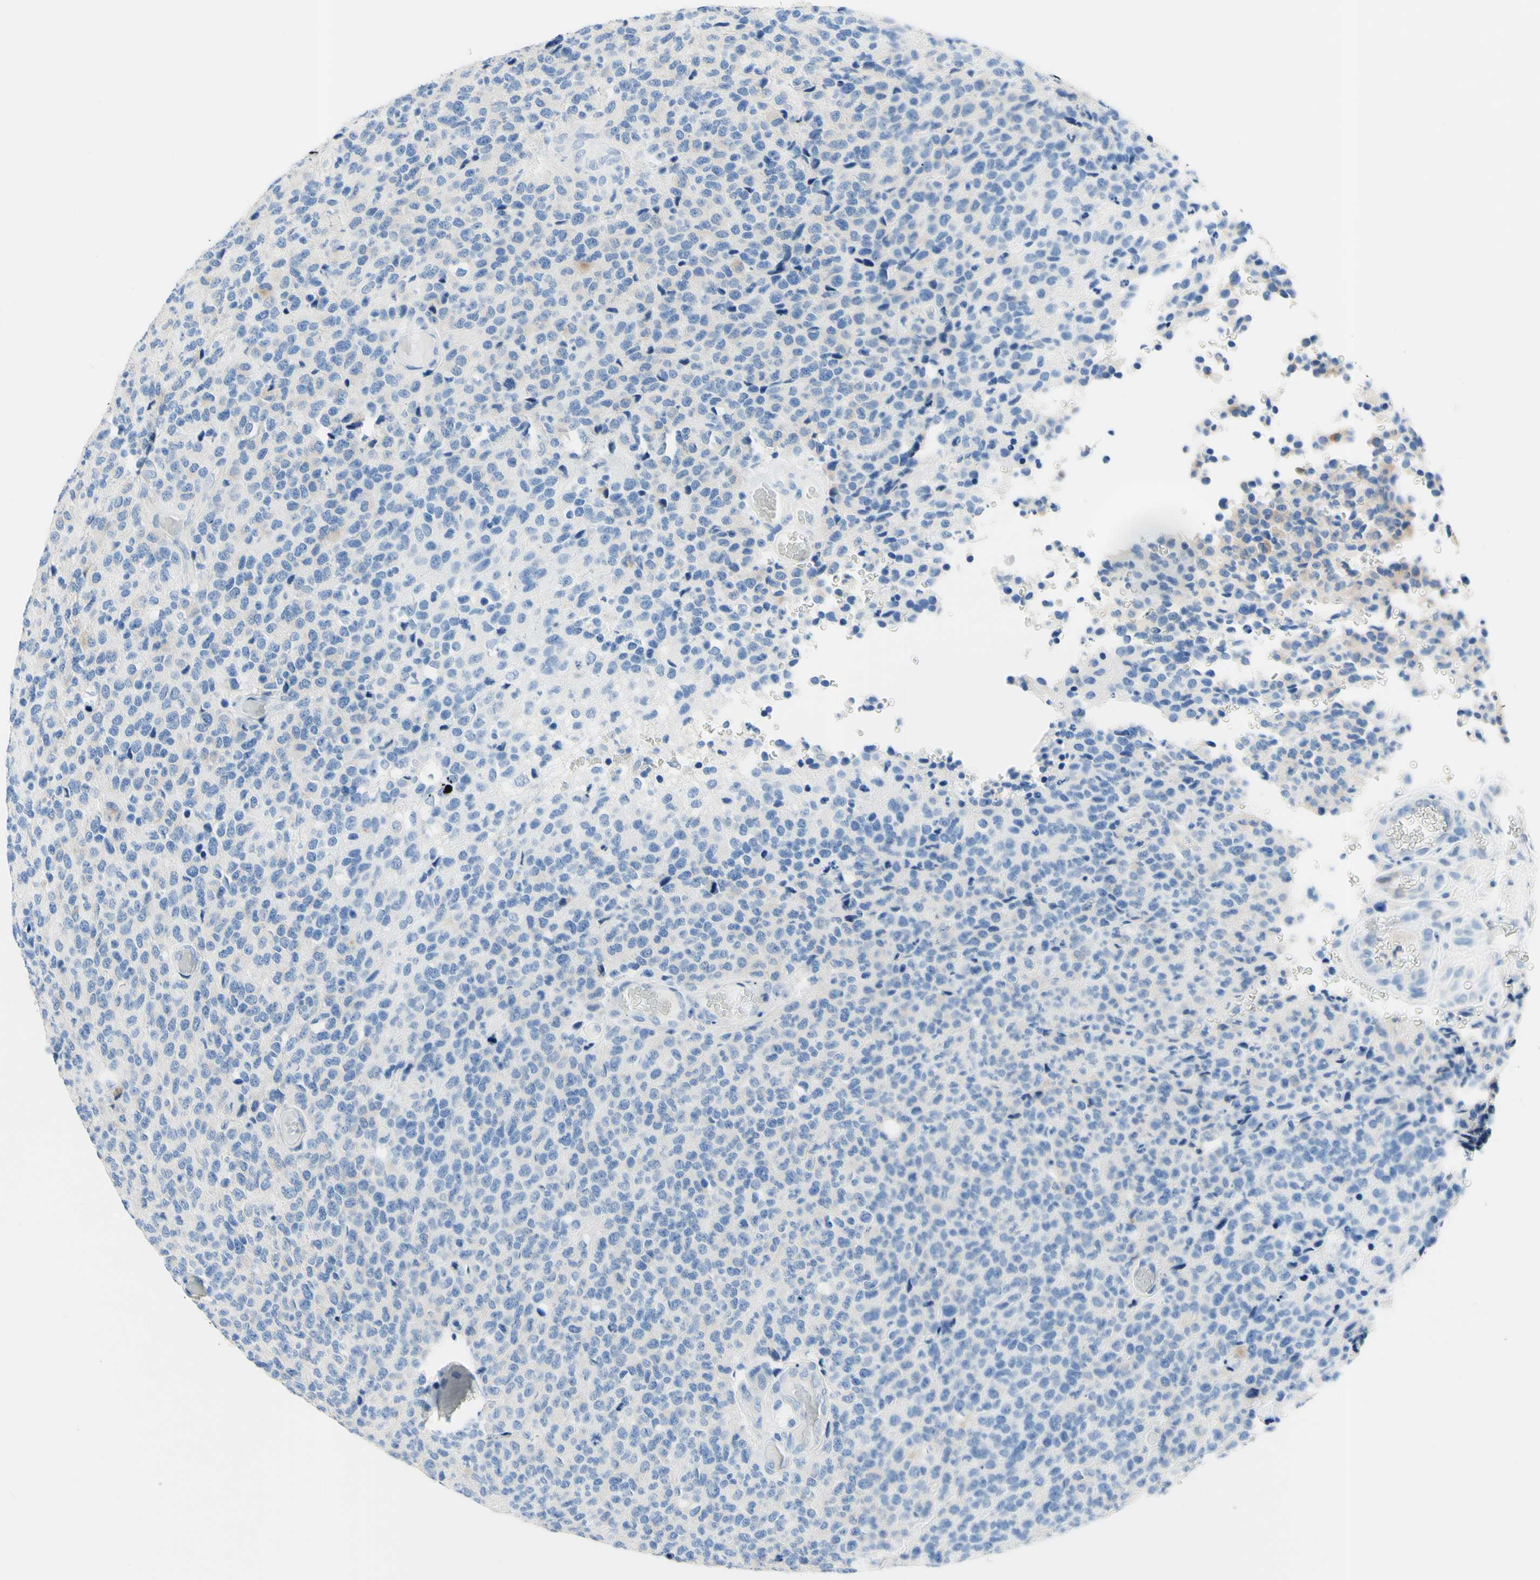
{"staining": {"intensity": "negative", "quantity": "none", "location": "none"}, "tissue": "glioma", "cell_type": "Tumor cells", "image_type": "cancer", "snomed": [{"axis": "morphology", "description": "Glioma, malignant, High grade"}, {"axis": "topography", "description": "pancreas cauda"}], "caption": "Immunohistochemistry (IHC) of human glioma reveals no staining in tumor cells.", "gene": "HPCA", "patient": {"sex": "male", "age": 60}}